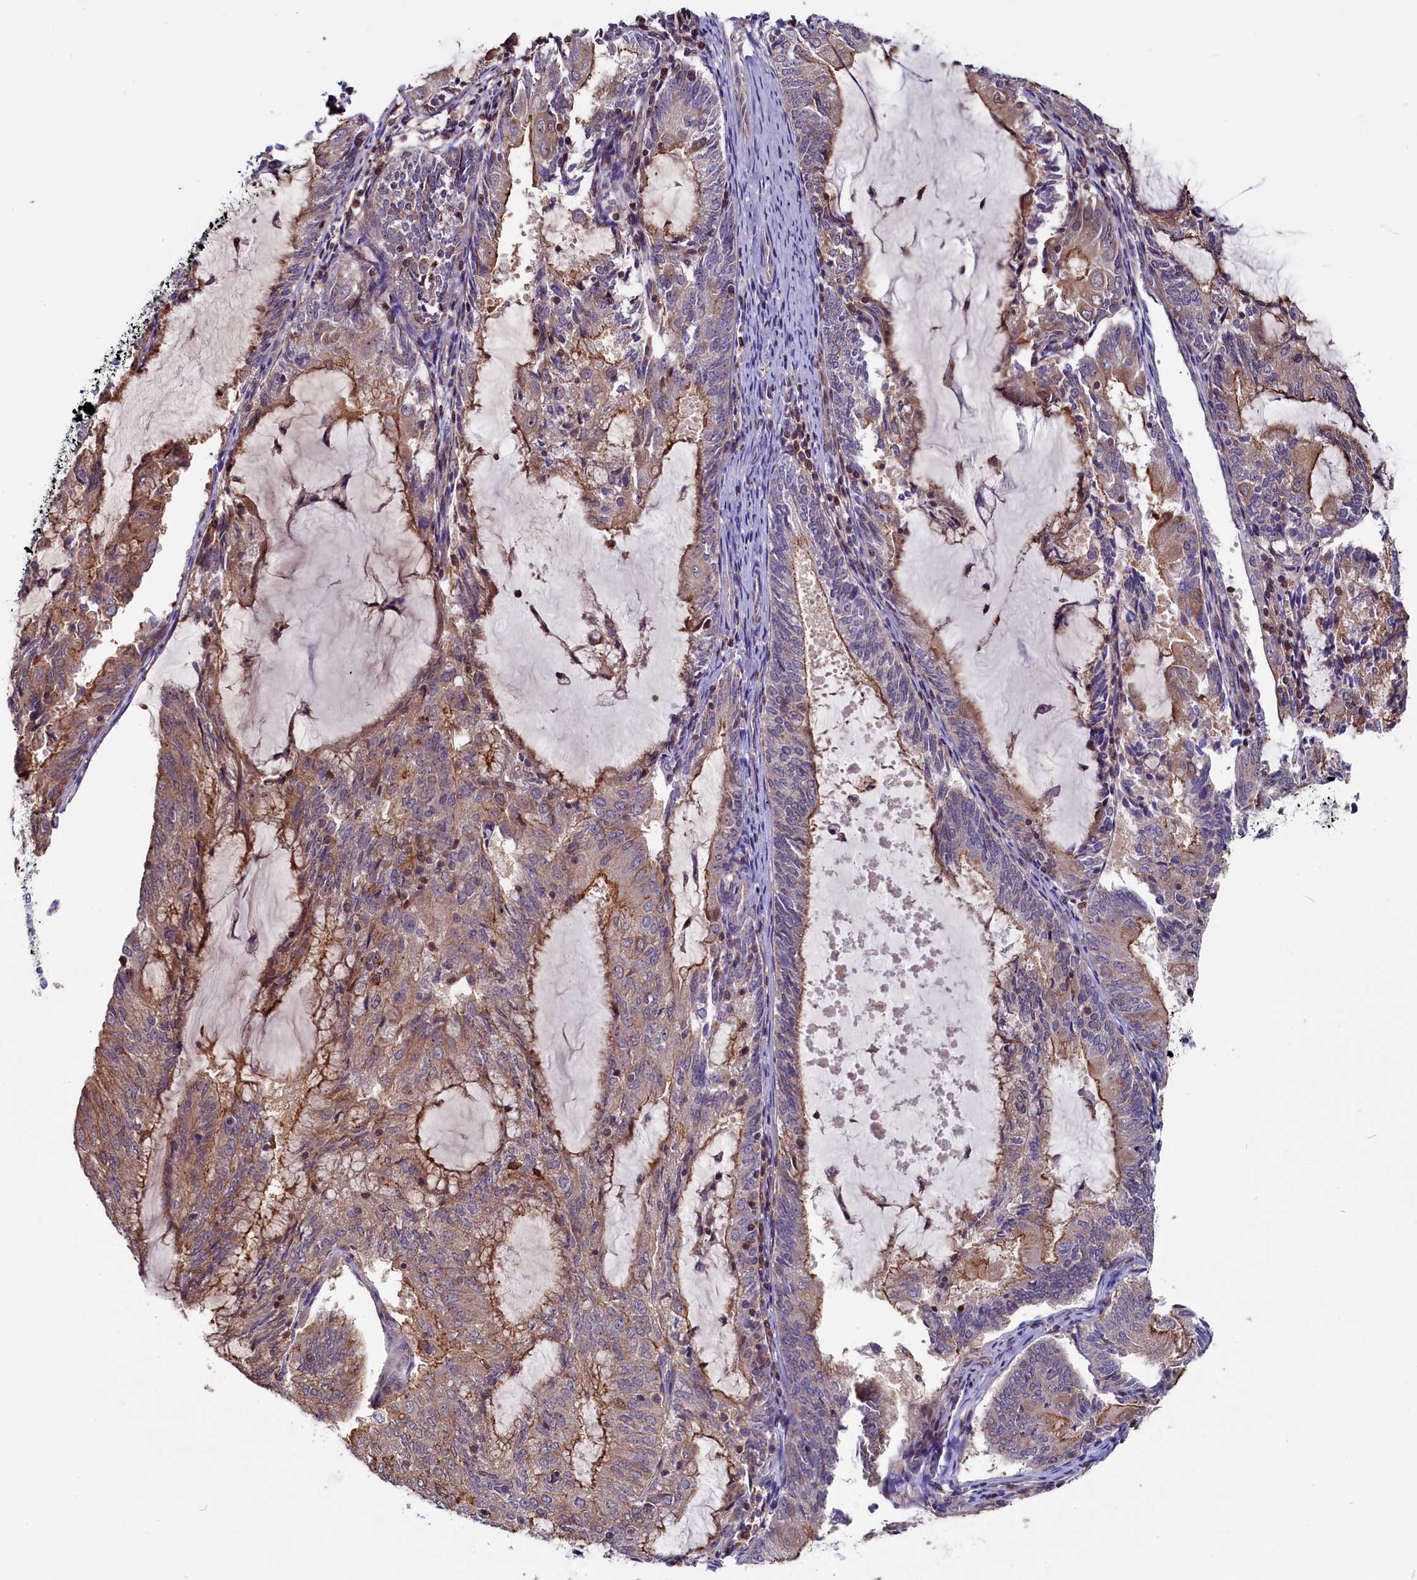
{"staining": {"intensity": "moderate", "quantity": "25%-75%", "location": "cytoplasmic/membranous"}, "tissue": "endometrial cancer", "cell_type": "Tumor cells", "image_type": "cancer", "snomed": [{"axis": "morphology", "description": "Adenocarcinoma, NOS"}, {"axis": "topography", "description": "Endometrium"}], "caption": "Tumor cells show medium levels of moderate cytoplasmic/membranous staining in approximately 25%-75% of cells in endometrial cancer (adenocarcinoma).", "gene": "CIAPIN1", "patient": {"sex": "female", "age": 81}}